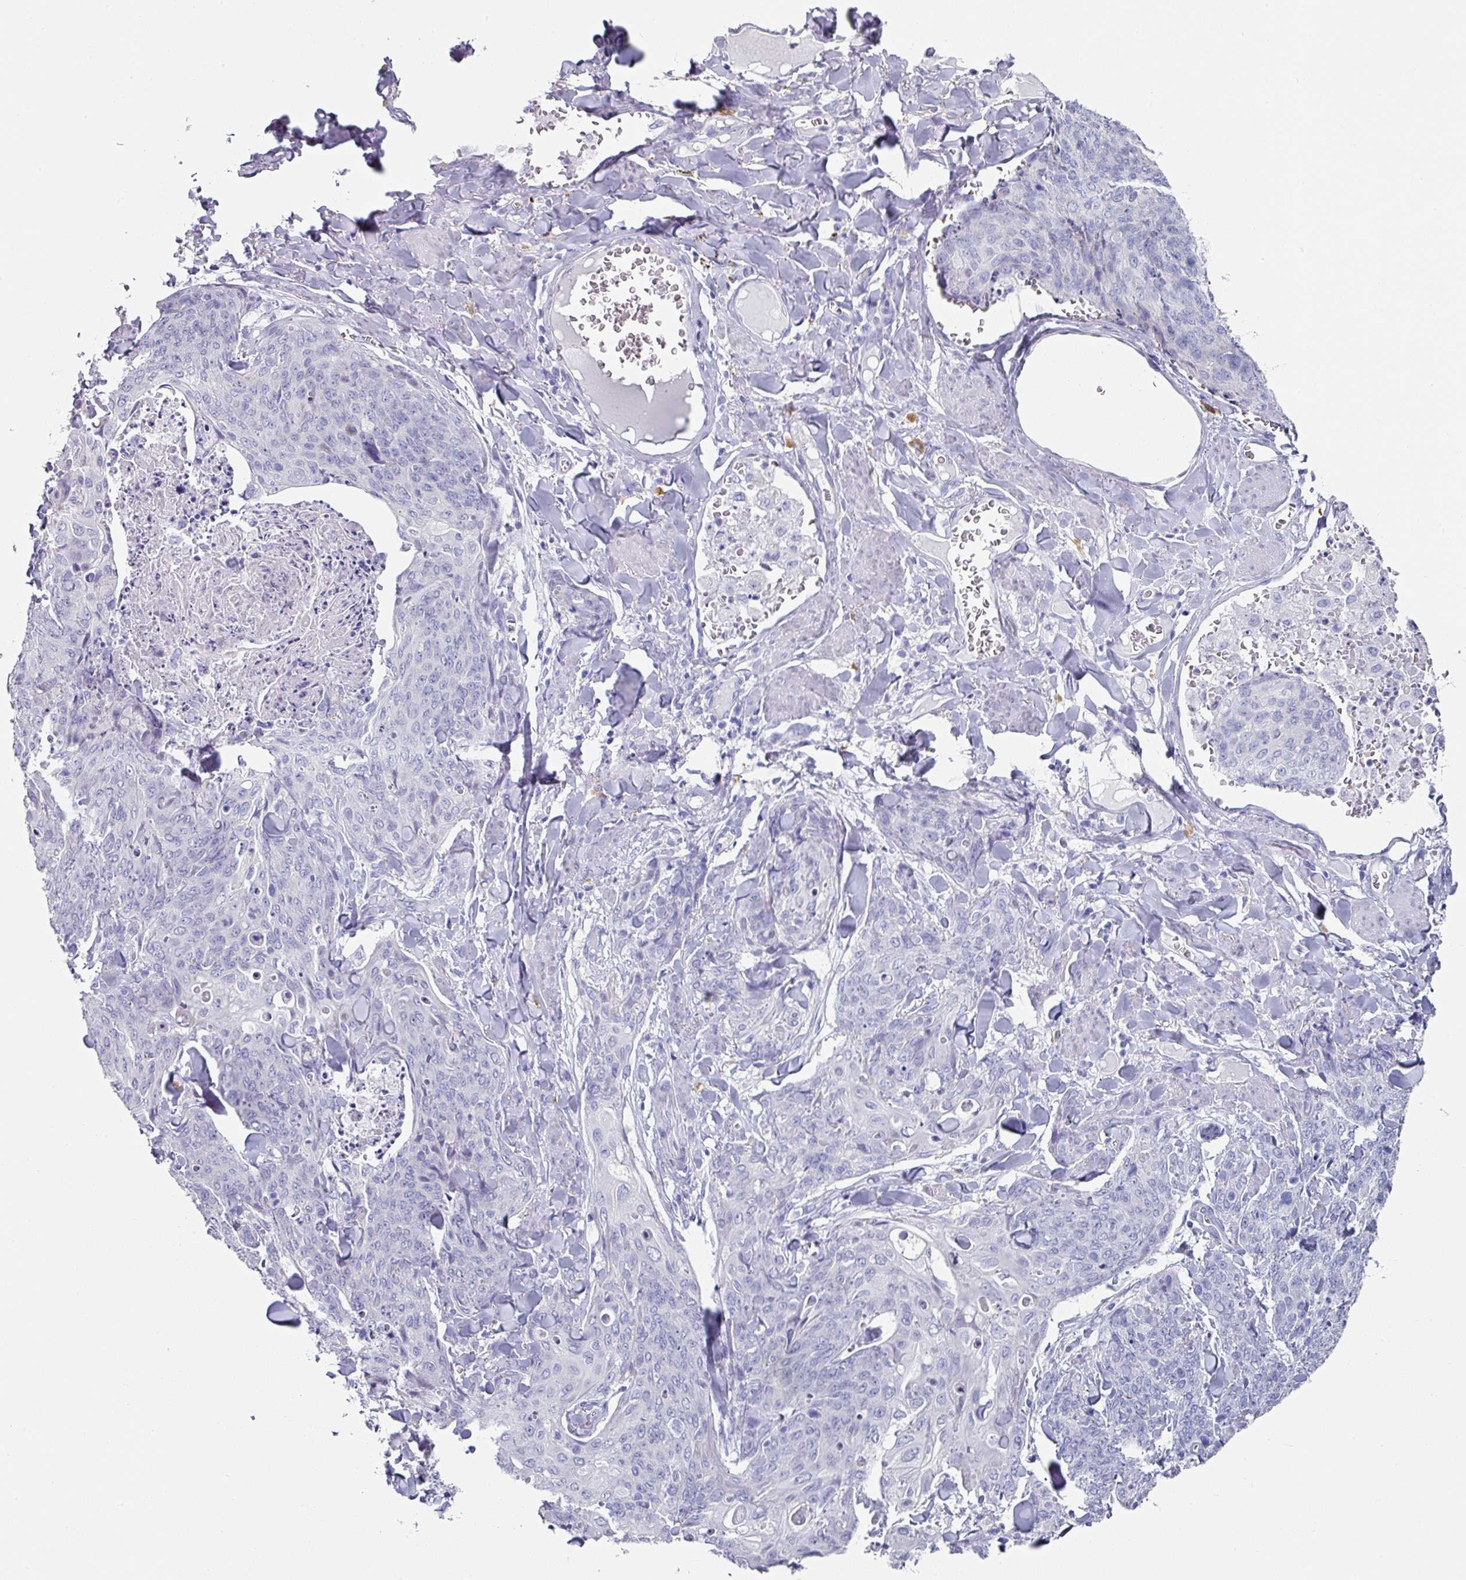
{"staining": {"intensity": "negative", "quantity": "none", "location": "none"}, "tissue": "skin cancer", "cell_type": "Tumor cells", "image_type": "cancer", "snomed": [{"axis": "morphology", "description": "Squamous cell carcinoma, NOS"}, {"axis": "topography", "description": "Skin"}, {"axis": "topography", "description": "Vulva"}], "caption": "This histopathology image is of skin squamous cell carcinoma stained with IHC to label a protein in brown with the nuclei are counter-stained blue. There is no expression in tumor cells. (Brightfield microscopy of DAB (3,3'-diaminobenzidine) immunohistochemistry (IHC) at high magnification).", "gene": "SETBP1", "patient": {"sex": "female", "age": 85}}